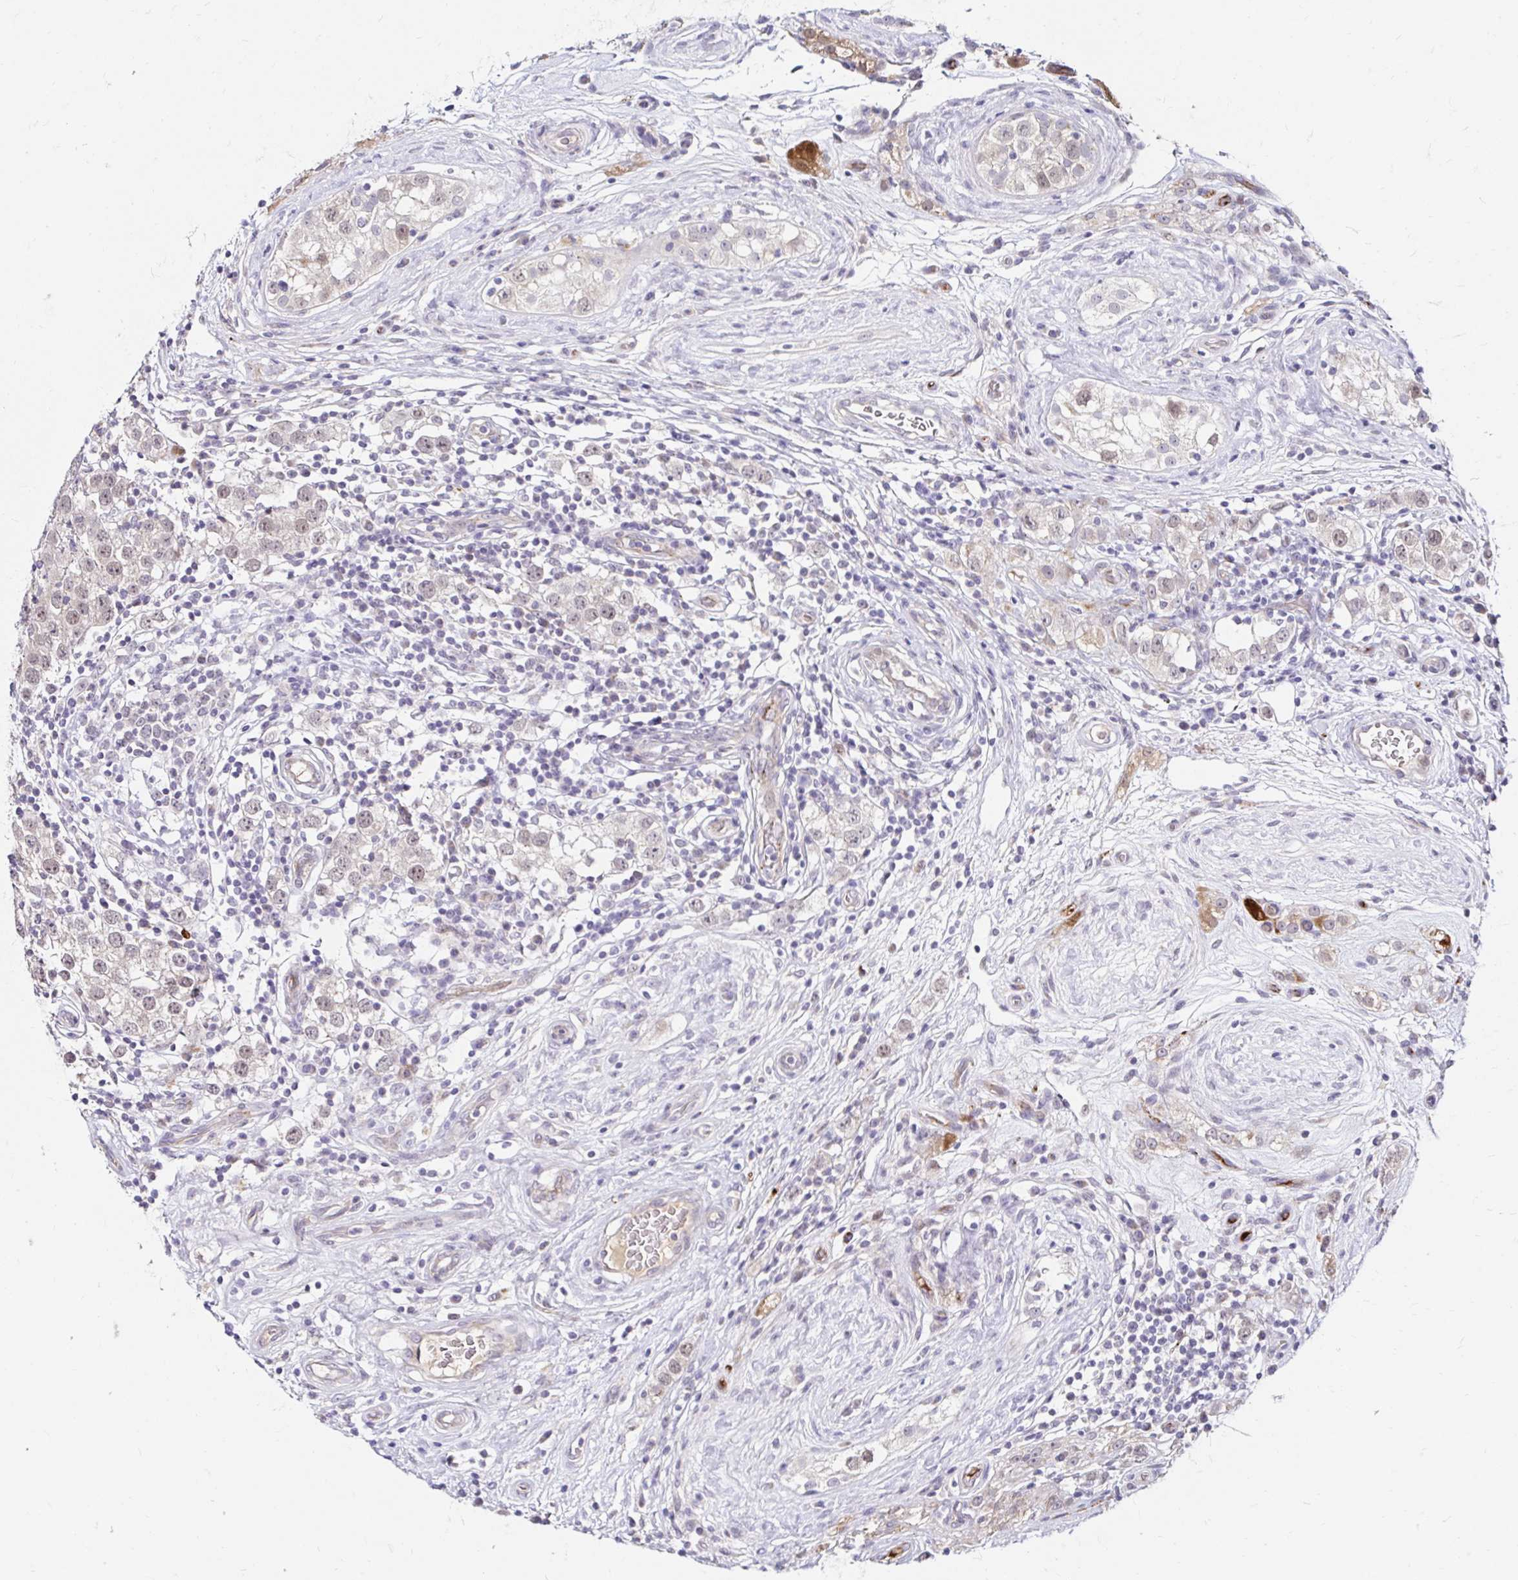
{"staining": {"intensity": "weak", "quantity": "<25%", "location": "nuclear"}, "tissue": "testis cancer", "cell_type": "Tumor cells", "image_type": "cancer", "snomed": [{"axis": "morphology", "description": "Seminoma, NOS"}, {"axis": "topography", "description": "Testis"}], "caption": "This image is of seminoma (testis) stained with immunohistochemistry to label a protein in brown with the nuclei are counter-stained blue. There is no expression in tumor cells.", "gene": "GUCY1A1", "patient": {"sex": "male", "age": 34}}